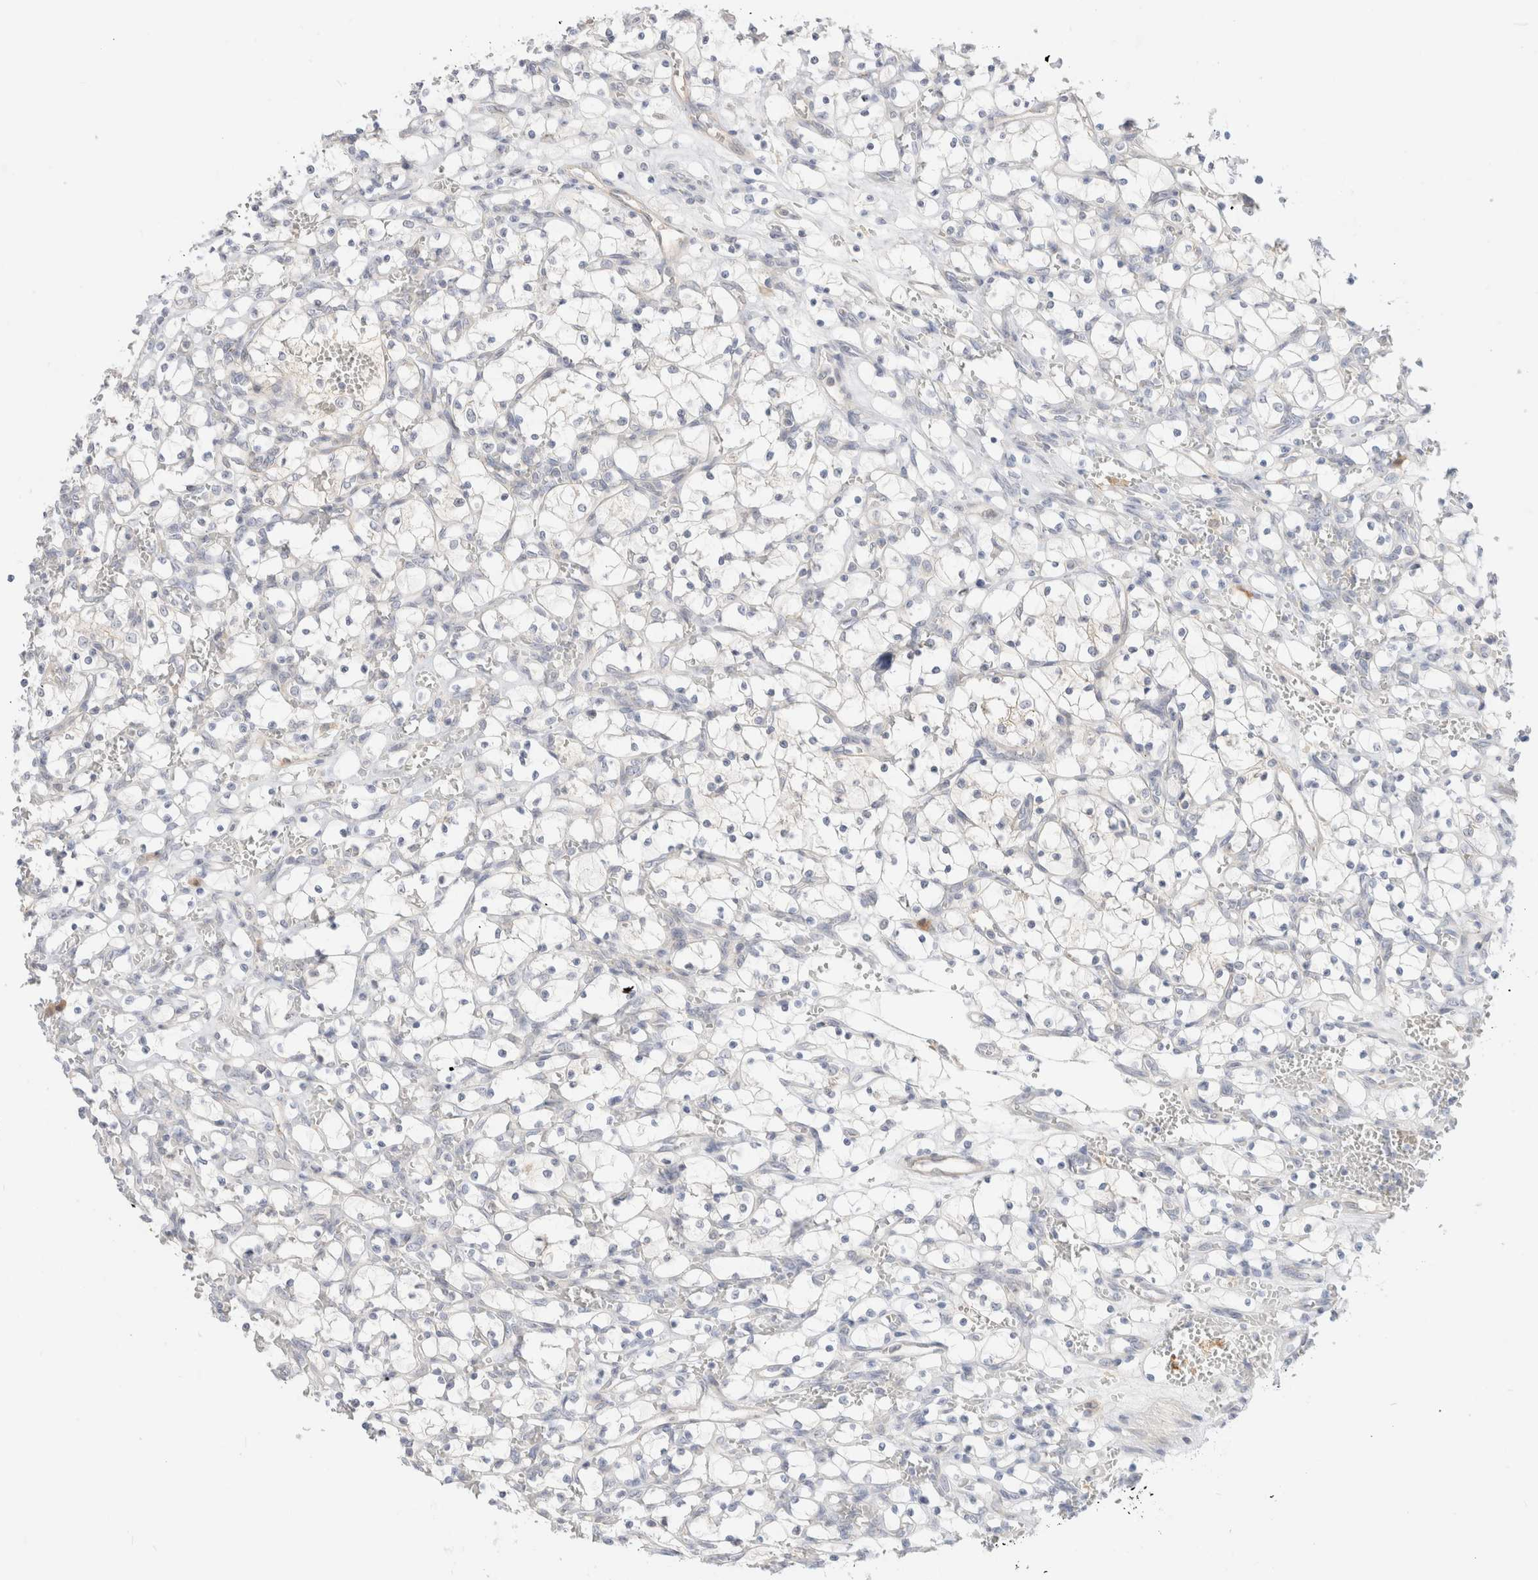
{"staining": {"intensity": "negative", "quantity": "none", "location": "none"}, "tissue": "renal cancer", "cell_type": "Tumor cells", "image_type": "cancer", "snomed": [{"axis": "morphology", "description": "Adenocarcinoma, NOS"}, {"axis": "topography", "description": "Kidney"}], "caption": "Immunohistochemical staining of human renal cancer (adenocarcinoma) displays no significant expression in tumor cells.", "gene": "EFCAB13", "patient": {"sex": "female", "age": 69}}